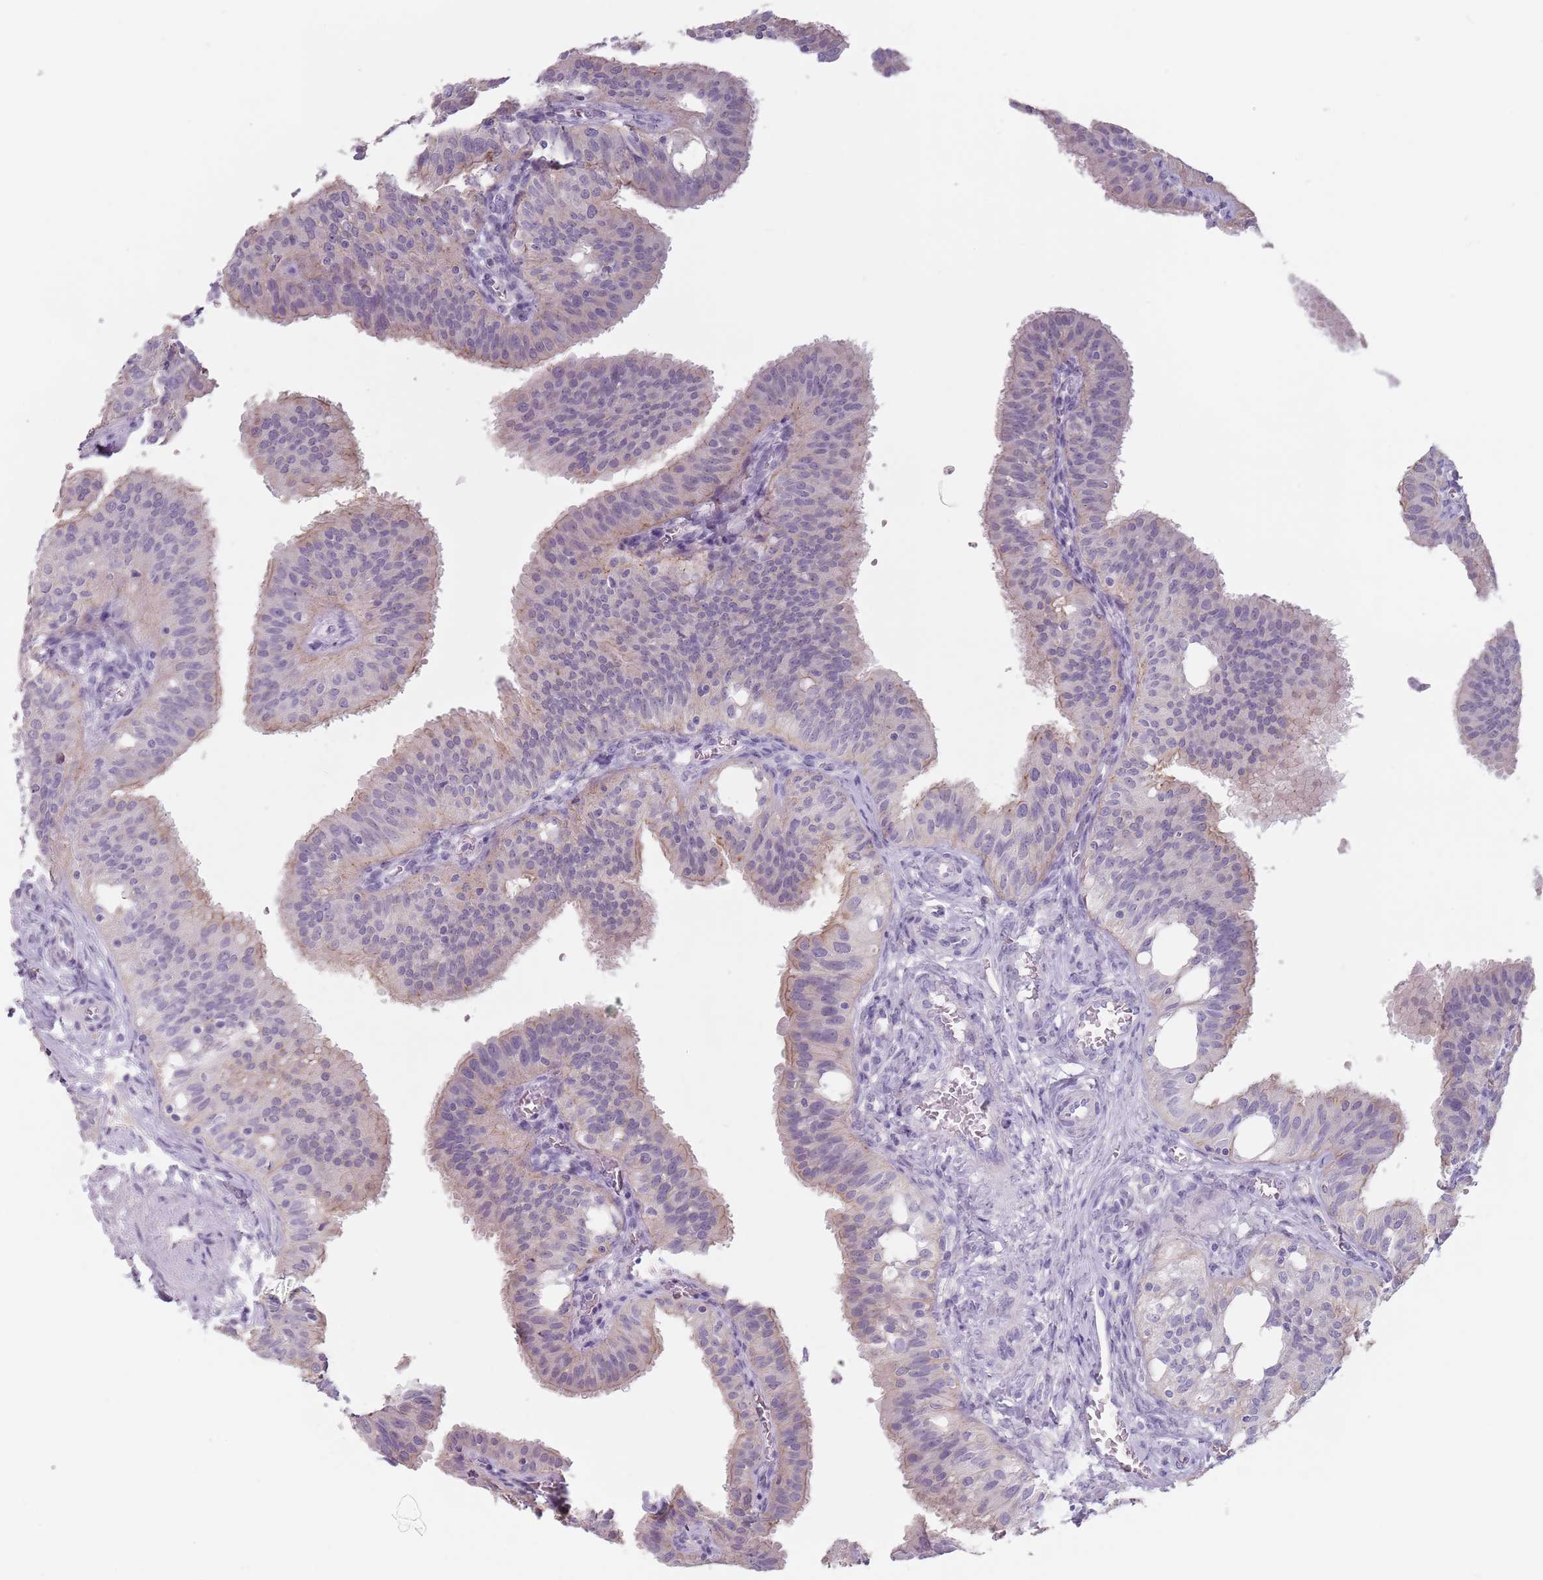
{"staining": {"intensity": "weak", "quantity": "25%-75%", "location": "cytoplasmic/membranous"}, "tissue": "fallopian tube", "cell_type": "Glandular cells", "image_type": "normal", "snomed": [{"axis": "morphology", "description": "Normal tissue, NOS"}, {"axis": "topography", "description": "Fallopian tube"}, {"axis": "topography", "description": "Ovary"}], "caption": "Glandular cells display weak cytoplasmic/membranous staining in approximately 25%-75% of cells in normal fallopian tube. Nuclei are stained in blue.", "gene": "CEP19", "patient": {"sex": "female", "age": 42}}